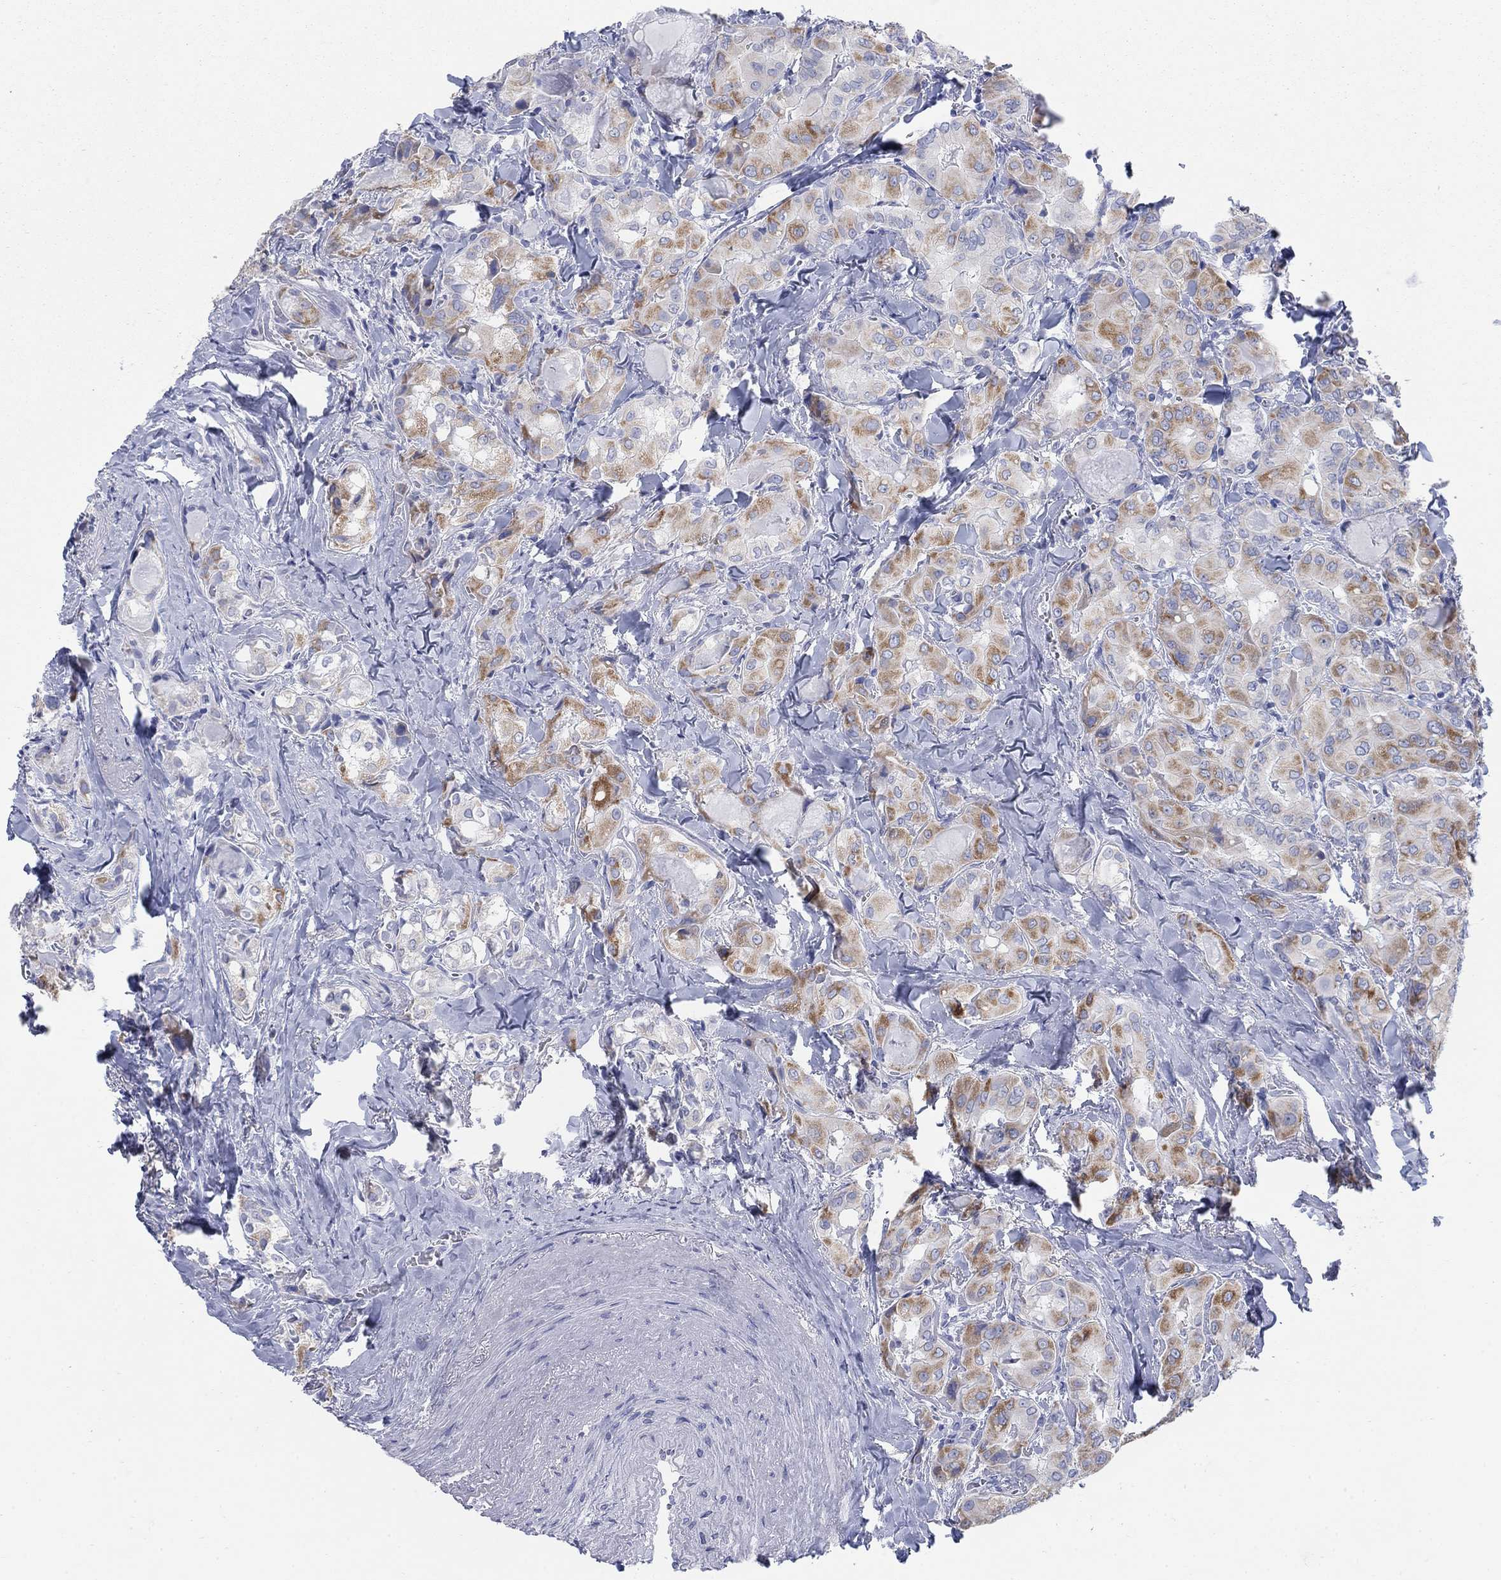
{"staining": {"intensity": "strong", "quantity": "25%-75%", "location": "cytoplasmic/membranous"}, "tissue": "thyroid cancer", "cell_type": "Tumor cells", "image_type": "cancer", "snomed": [{"axis": "morphology", "description": "Normal tissue, NOS"}, {"axis": "morphology", "description": "Papillary adenocarcinoma, NOS"}, {"axis": "topography", "description": "Thyroid gland"}], "caption": "Human papillary adenocarcinoma (thyroid) stained with a brown dye shows strong cytoplasmic/membranous positive positivity in approximately 25%-75% of tumor cells.", "gene": "SCCPDH", "patient": {"sex": "female", "age": 66}}